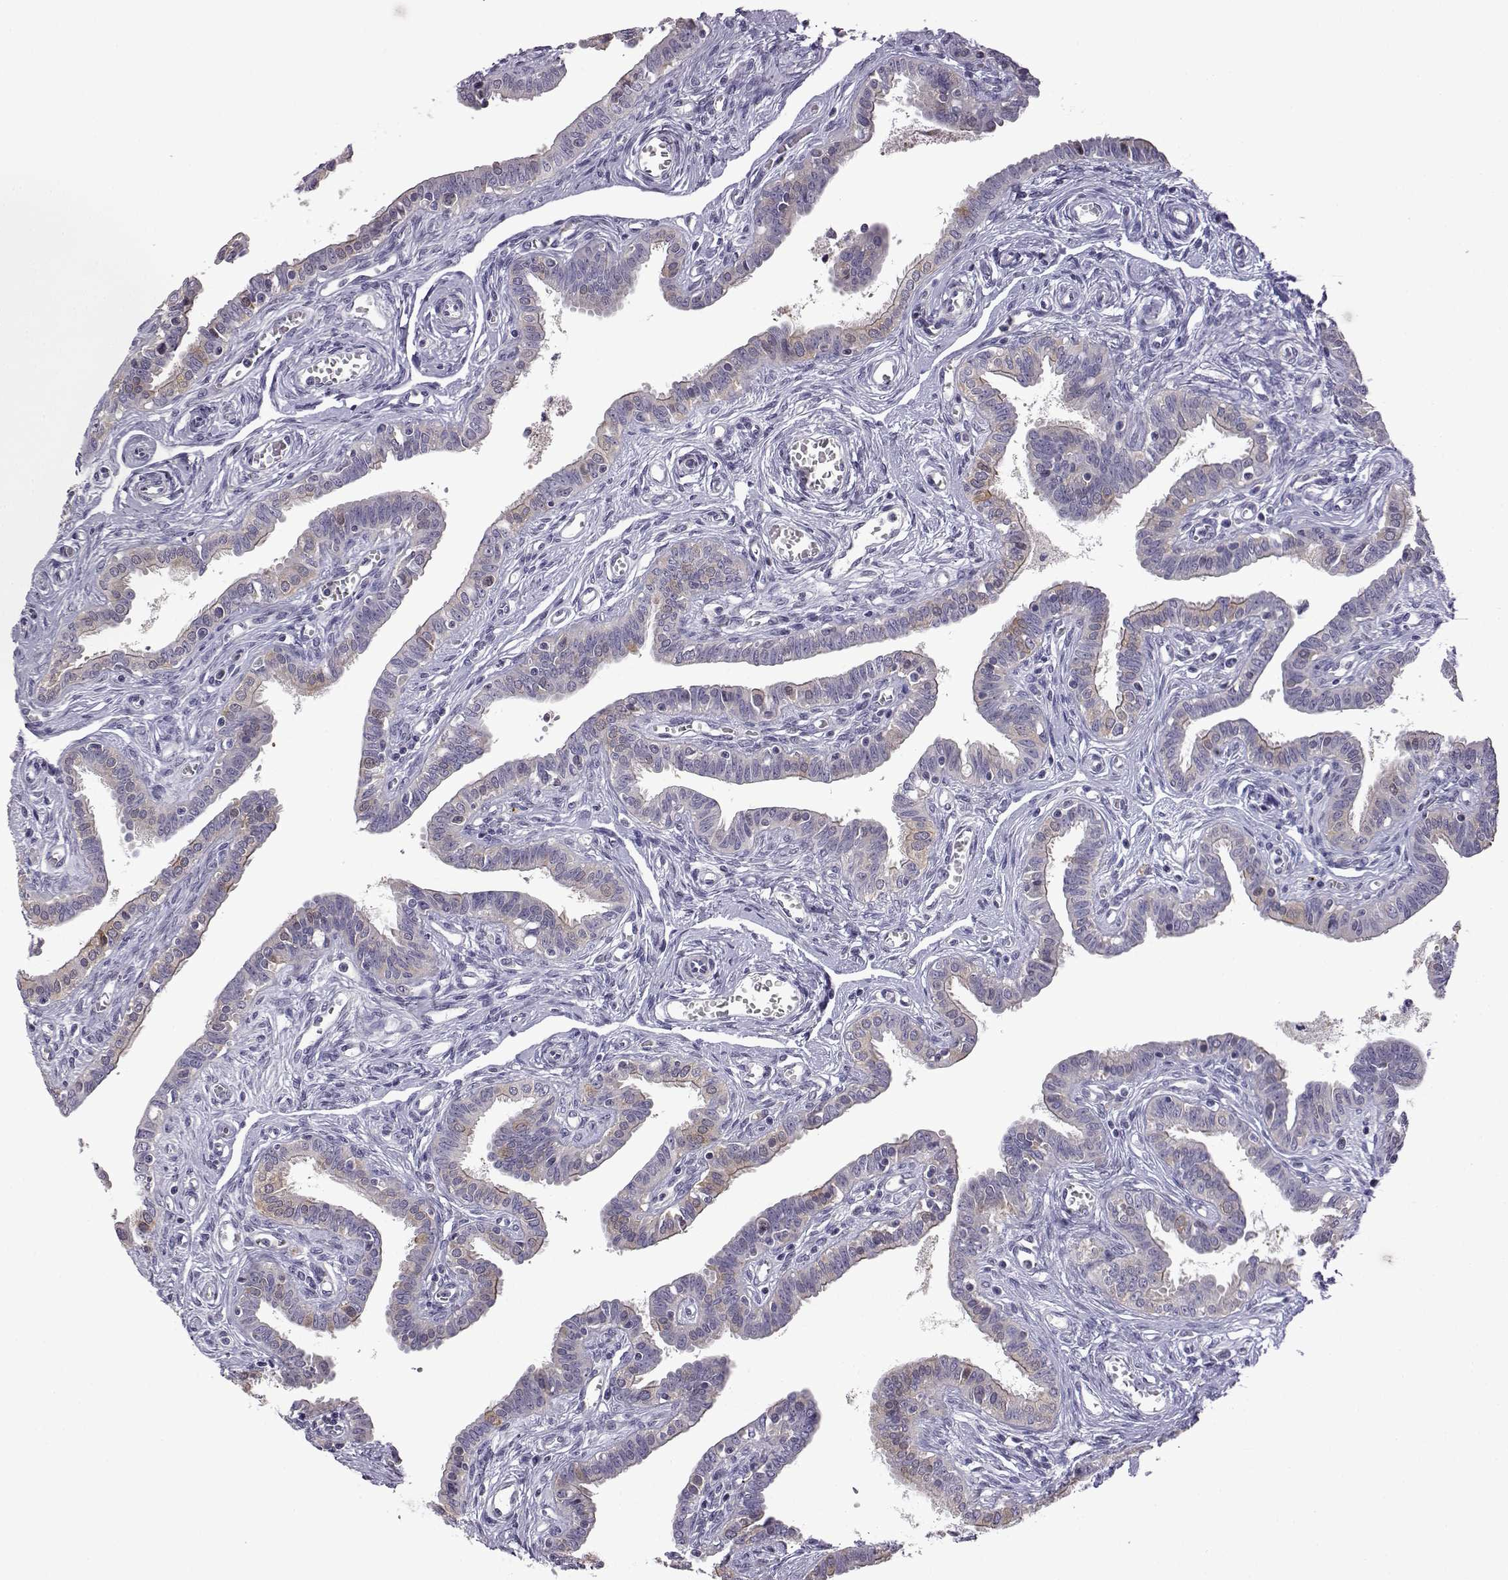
{"staining": {"intensity": "moderate", "quantity": "<25%", "location": "cytoplasmic/membranous"}, "tissue": "fallopian tube", "cell_type": "Glandular cells", "image_type": "normal", "snomed": [{"axis": "morphology", "description": "Normal tissue, NOS"}, {"axis": "morphology", "description": "Carcinoma, endometroid"}, {"axis": "topography", "description": "Fallopian tube"}, {"axis": "topography", "description": "Ovary"}], "caption": "DAB (3,3'-diaminobenzidine) immunohistochemical staining of benign human fallopian tube shows moderate cytoplasmic/membranous protein staining in approximately <25% of glandular cells. The staining was performed using DAB to visualize the protein expression in brown, while the nuclei were stained in blue with hematoxylin (Magnification: 20x).", "gene": "VGF", "patient": {"sex": "female", "age": 42}}